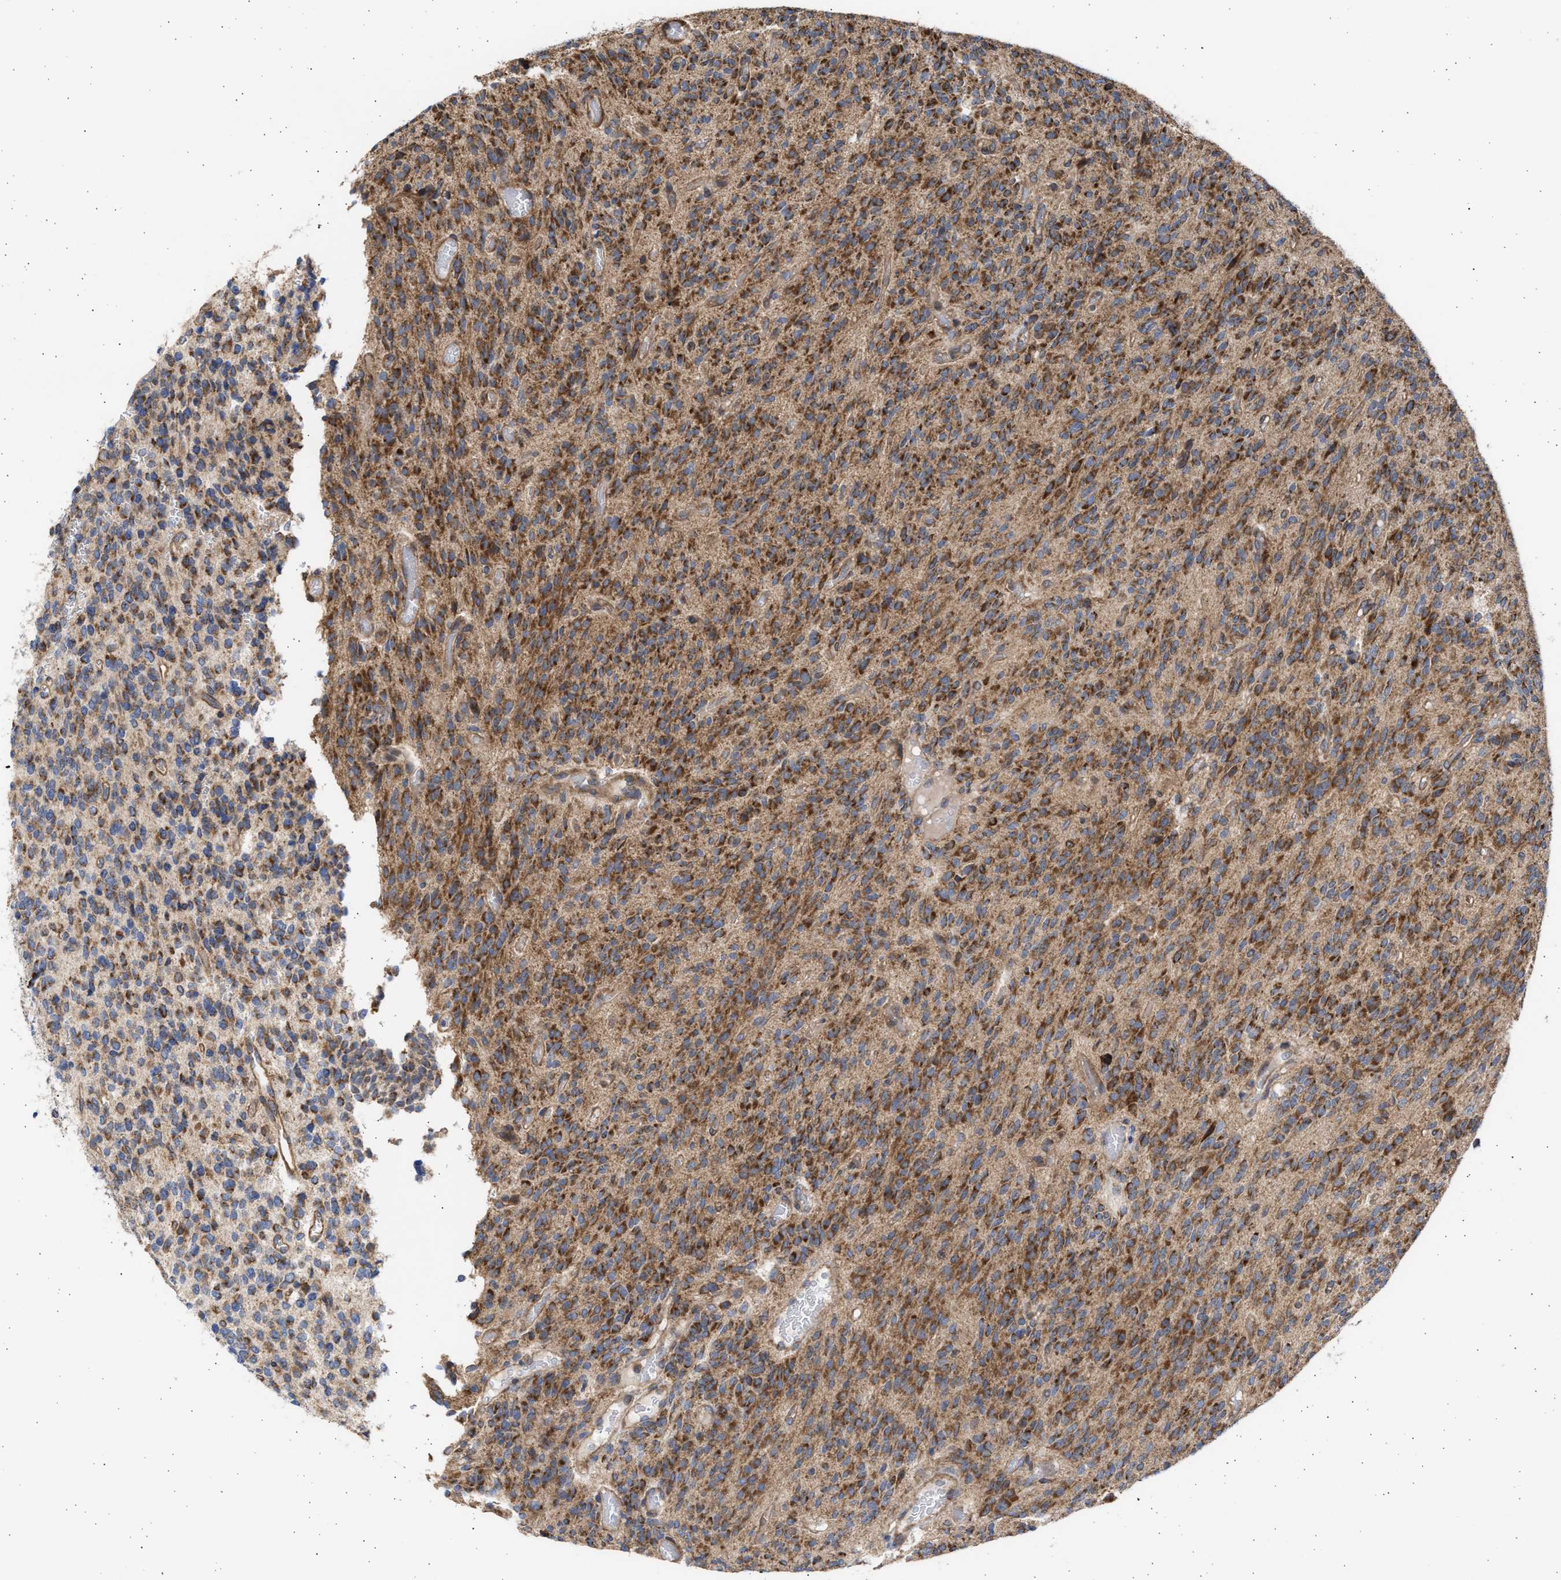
{"staining": {"intensity": "strong", "quantity": ">75%", "location": "cytoplasmic/membranous"}, "tissue": "glioma", "cell_type": "Tumor cells", "image_type": "cancer", "snomed": [{"axis": "morphology", "description": "Glioma, malignant, High grade"}, {"axis": "topography", "description": "Brain"}], "caption": "Human malignant high-grade glioma stained with a protein marker exhibits strong staining in tumor cells.", "gene": "TTC19", "patient": {"sex": "male", "age": 34}}